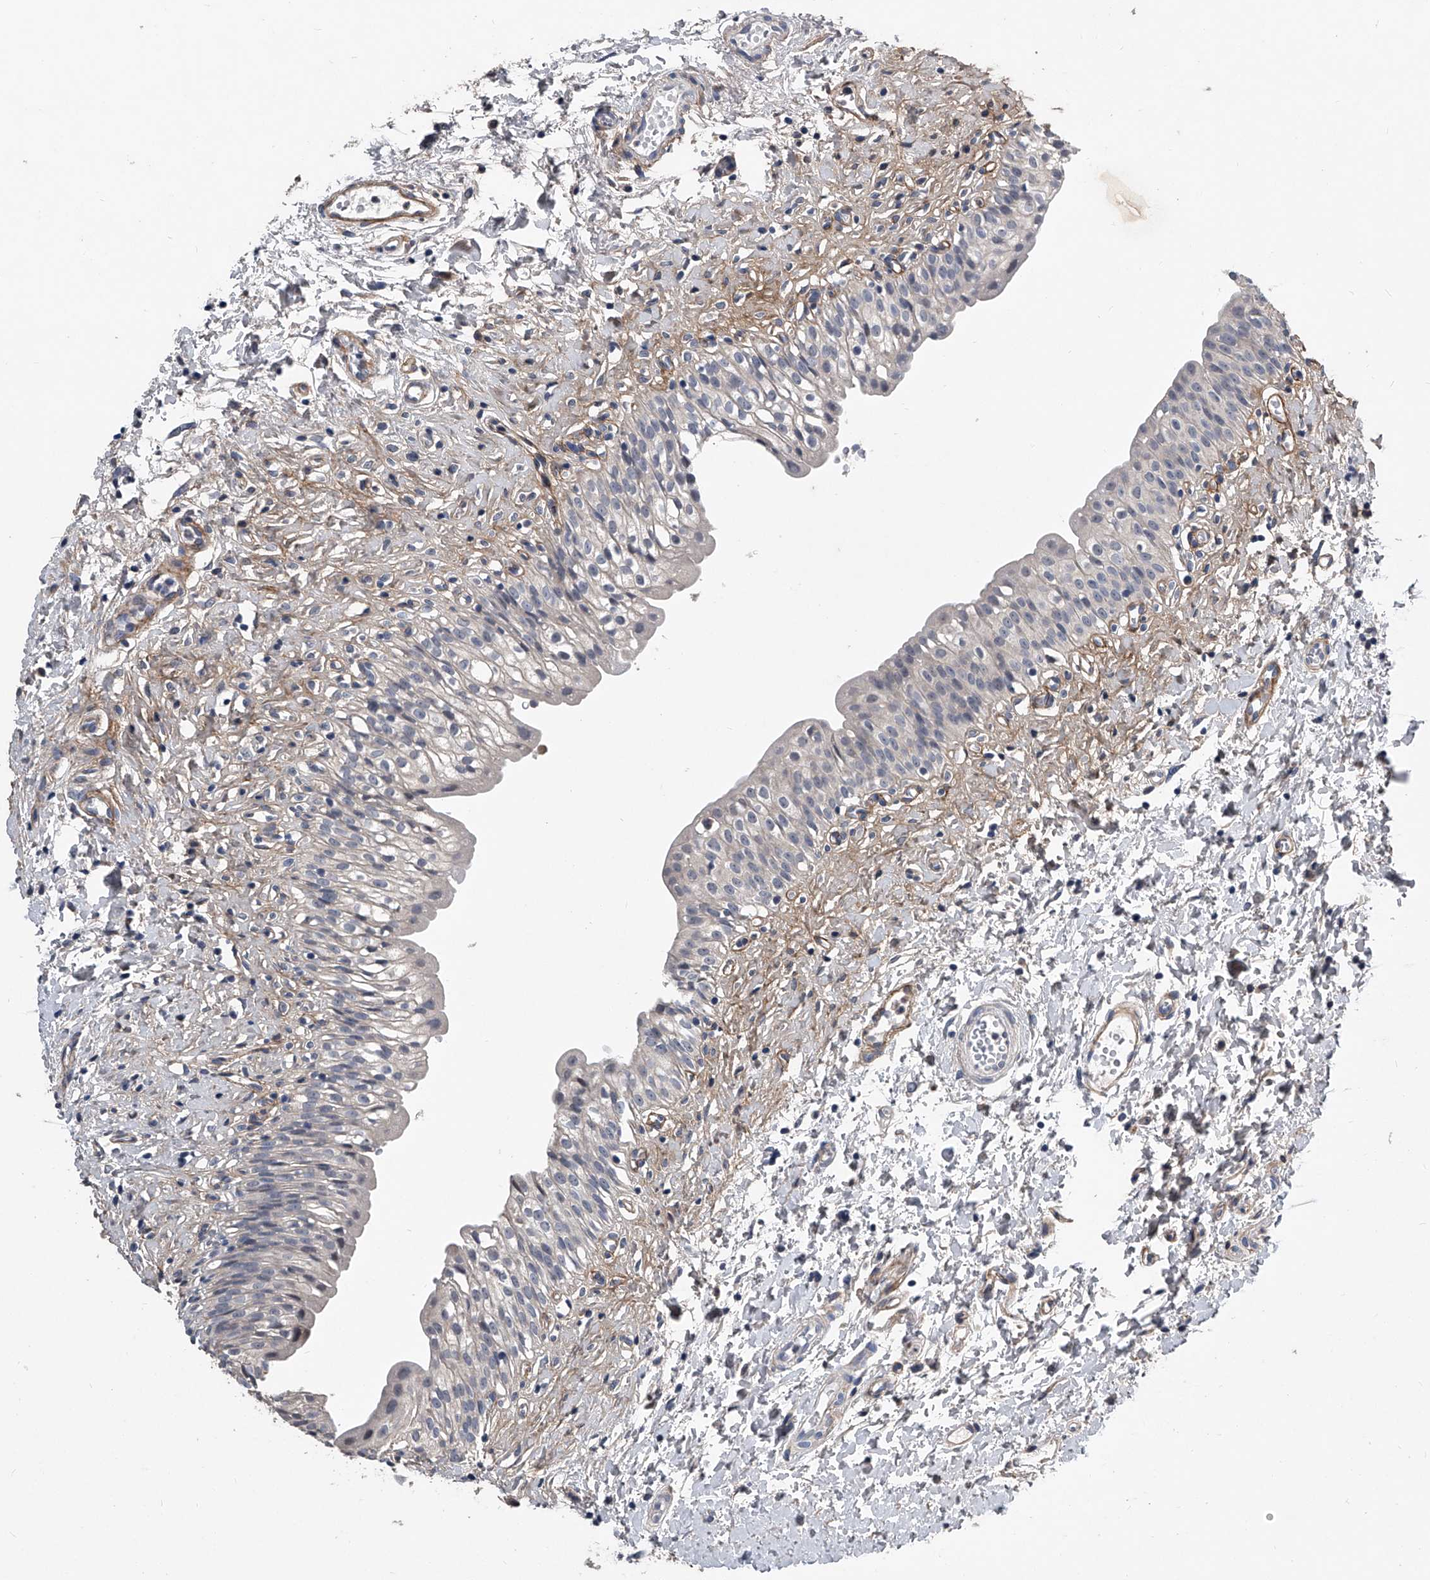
{"staining": {"intensity": "negative", "quantity": "none", "location": "none"}, "tissue": "urinary bladder", "cell_type": "Urothelial cells", "image_type": "normal", "snomed": [{"axis": "morphology", "description": "Normal tissue, NOS"}, {"axis": "topography", "description": "Urinary bladder"}], "caption": "The immunohistochemistry photomicrograph has no significant staining in urothelial cells of urinary bladder.", "gene": "PHACTR1", "patient": {"sex": "male", "age": 51}}